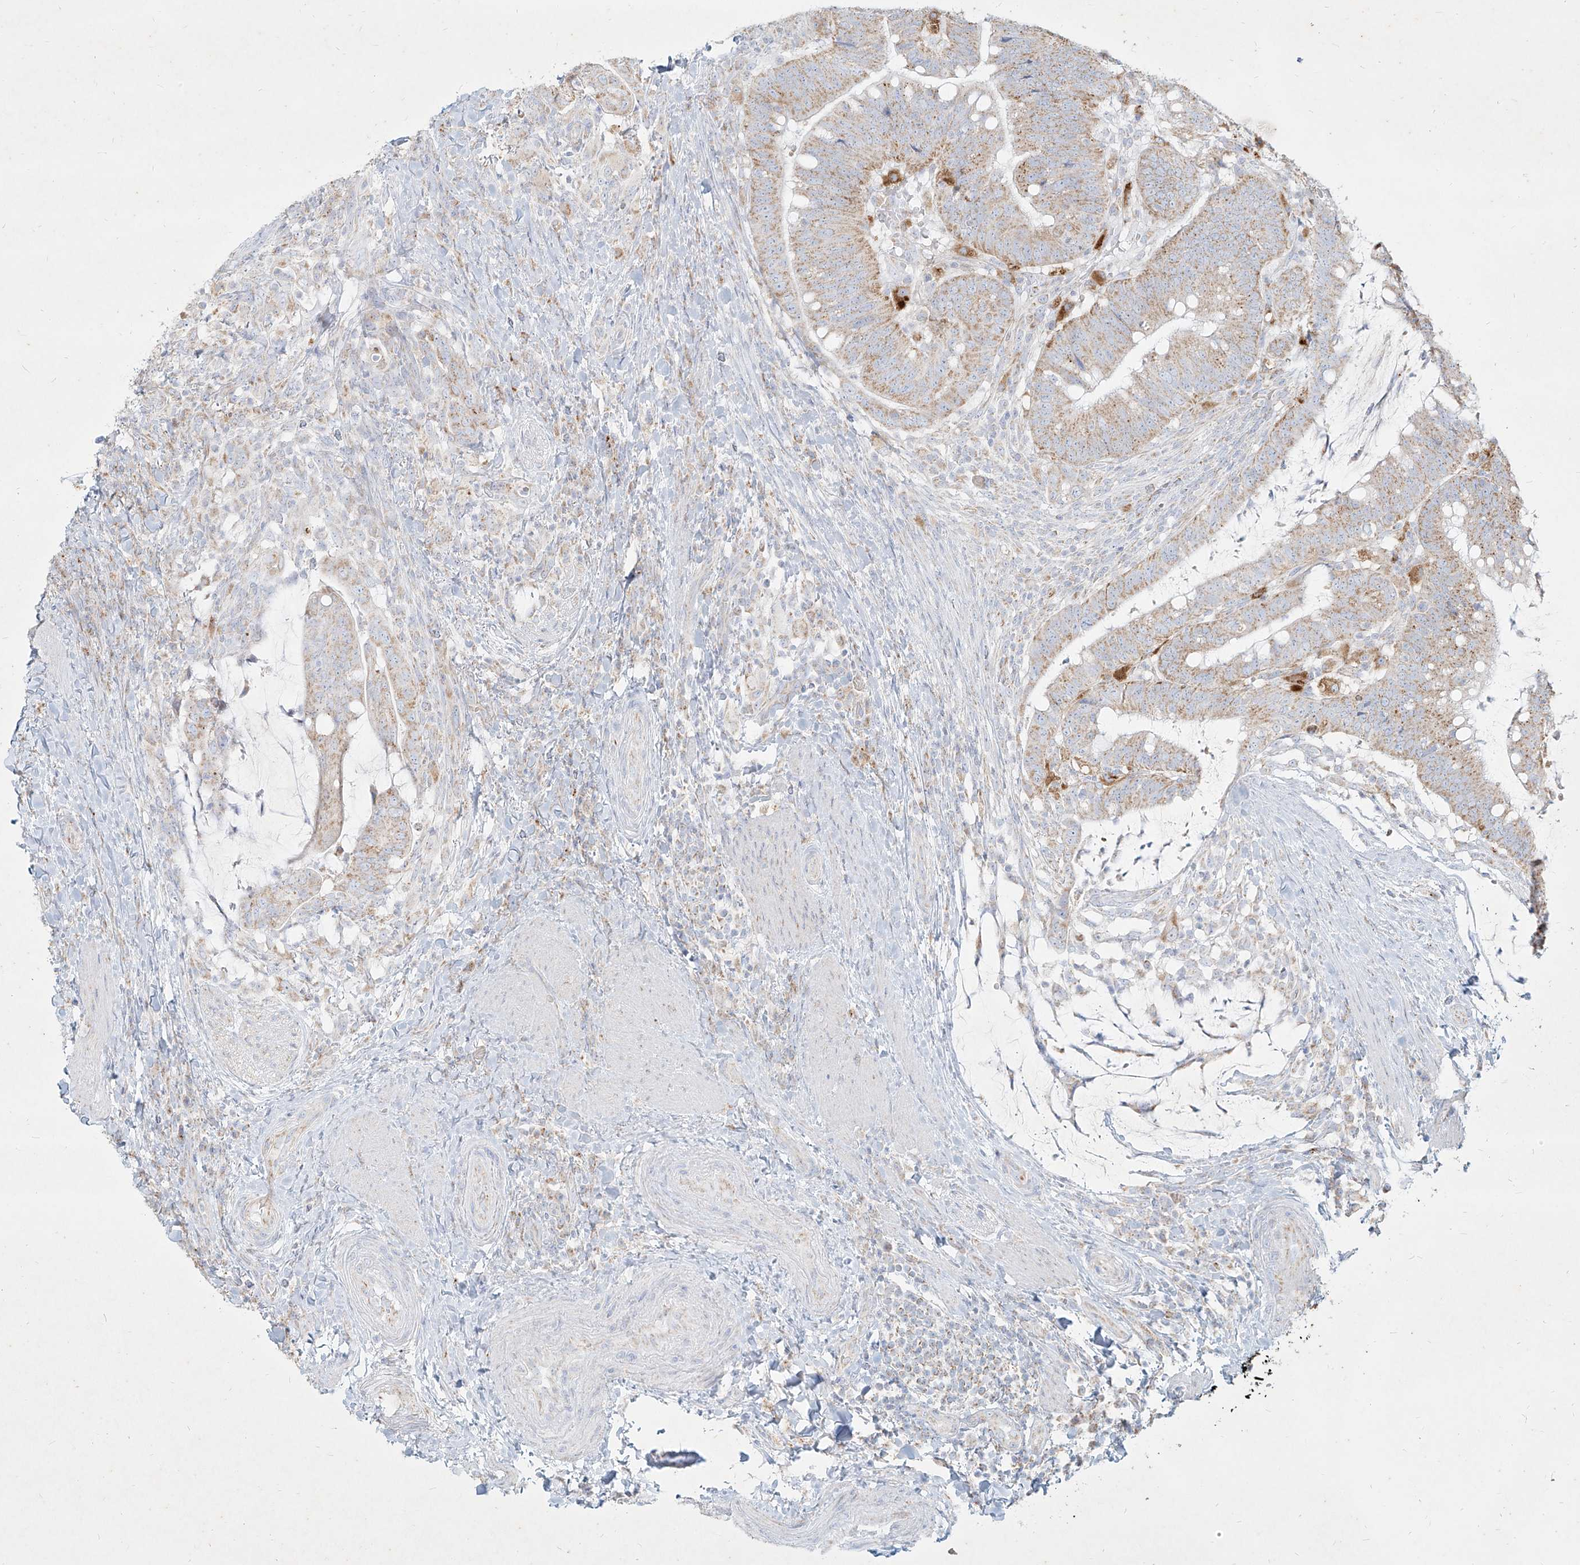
{"staining": {"intensity": "moderate", "quantity": ">75%", "location": "cytoplasmic/membranous"}, "tissue": "colorectal cancer", "cell_type": "Tumor cells", "image_type": "cancer", "snomed": [{"axis": "morphology", "description": "Adenocarcinoma, NOS"}, {"axis": "topography", "description": "Colon"}], "caption": "Moderate cytoplasmic/membranous staining is seen in about >75% of tumor cells in colorectal adenocarcinoma.", "gene": "MTX2", "patient": {"sex": "female", "age": 66}}